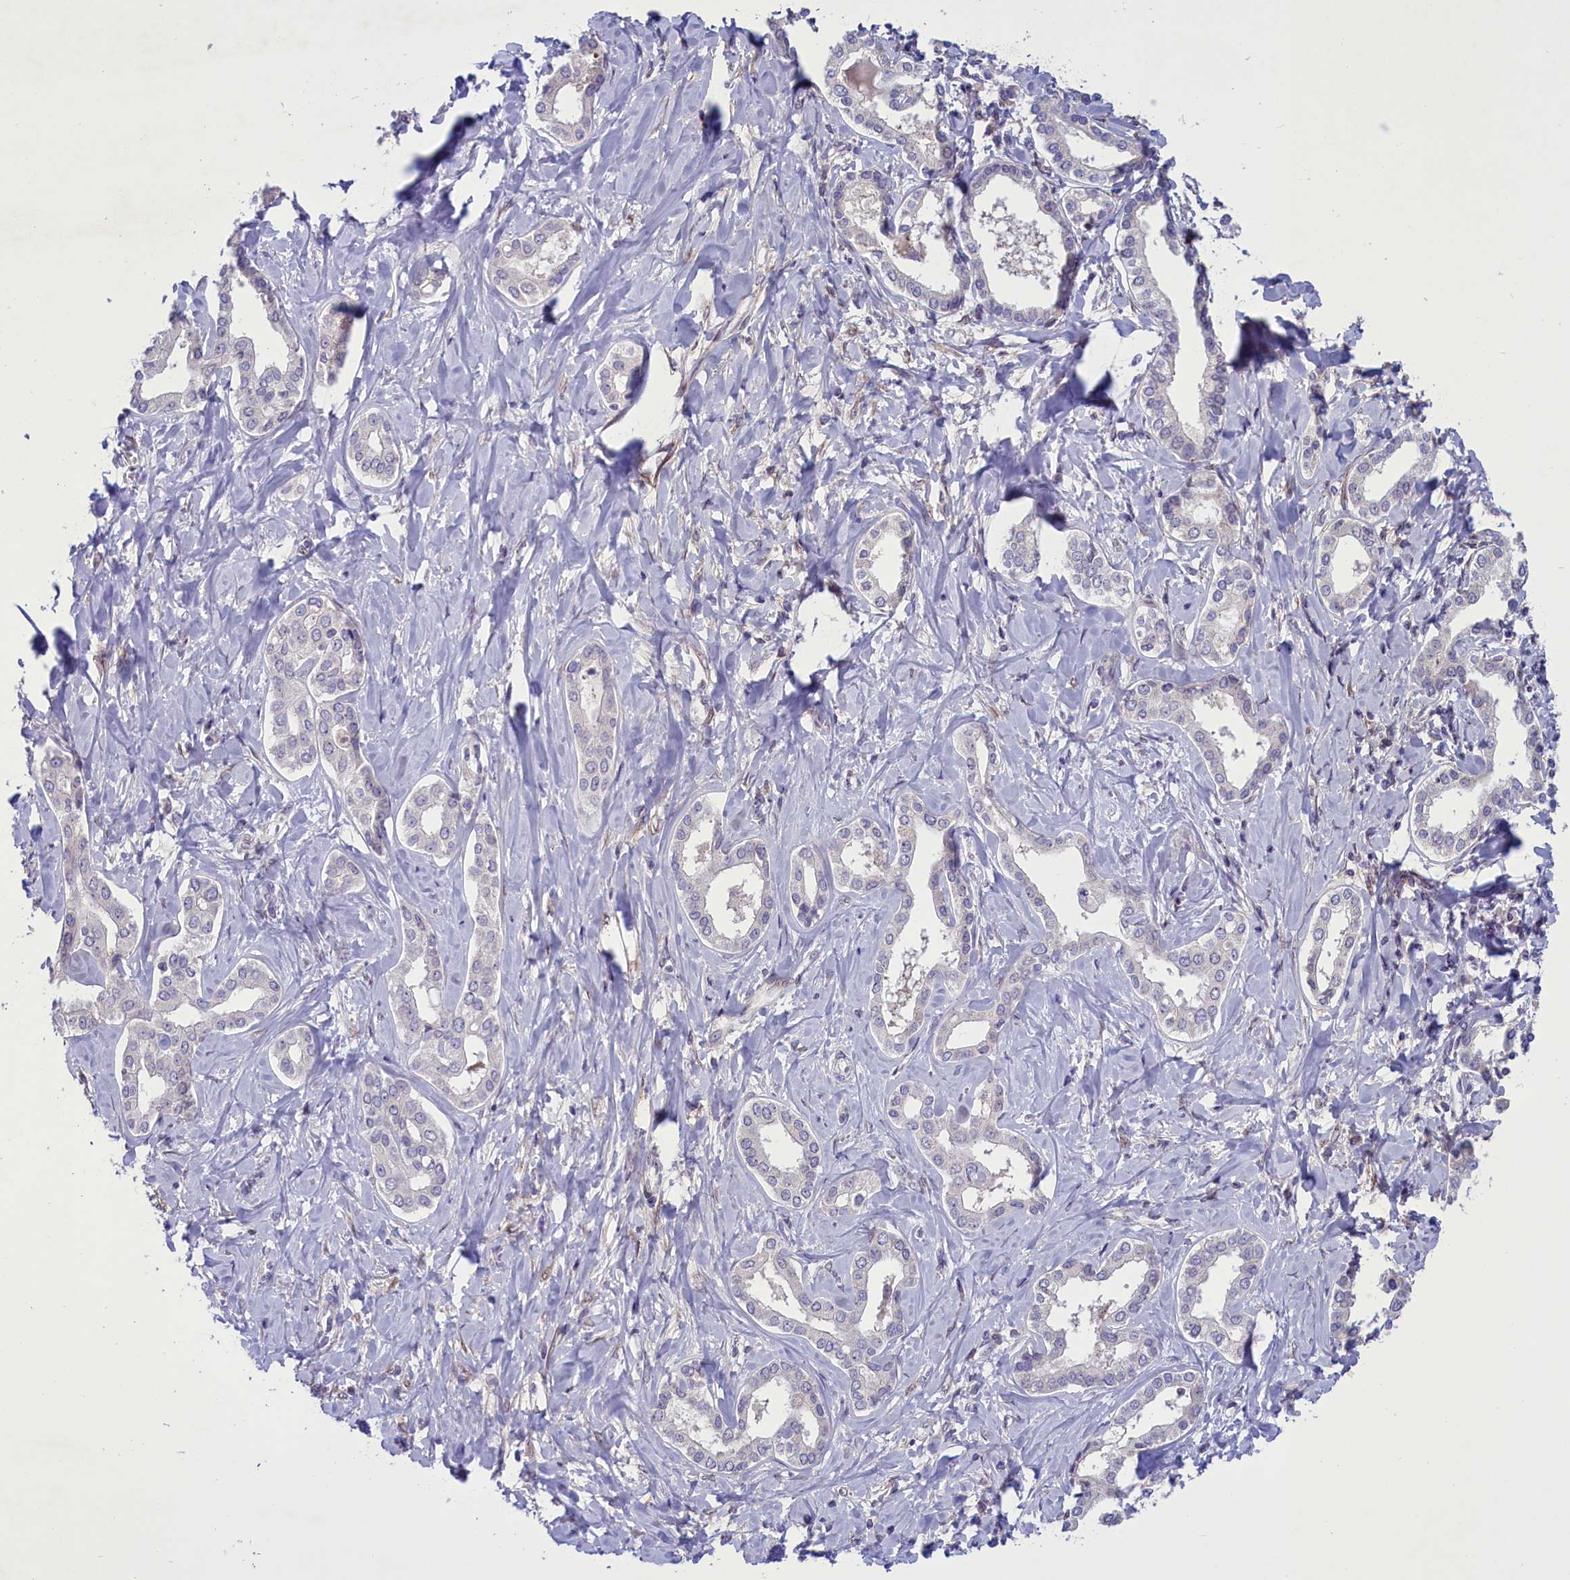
{"staining": {"intensity": "negative", "quantity": "none", "location": "none"}, "tissue": "liver cancer", "cell_type": "Tumor cells", "image_type": "cancer", "snomed": [{"axis": "morphology", "description": "Cholangiocarcinoma"}, {"axis": "topography", "description": "Liver"}], "caption": "Histopathology image shows no protein expression in tumor cells of liver cancer (cholangiocarcinoma) tissue. (Brightfield microscopy of DAB immunohistochemistry at high magnification).", "gene": "MIEF2", "patient": {"sex": "female", "age": 77}}